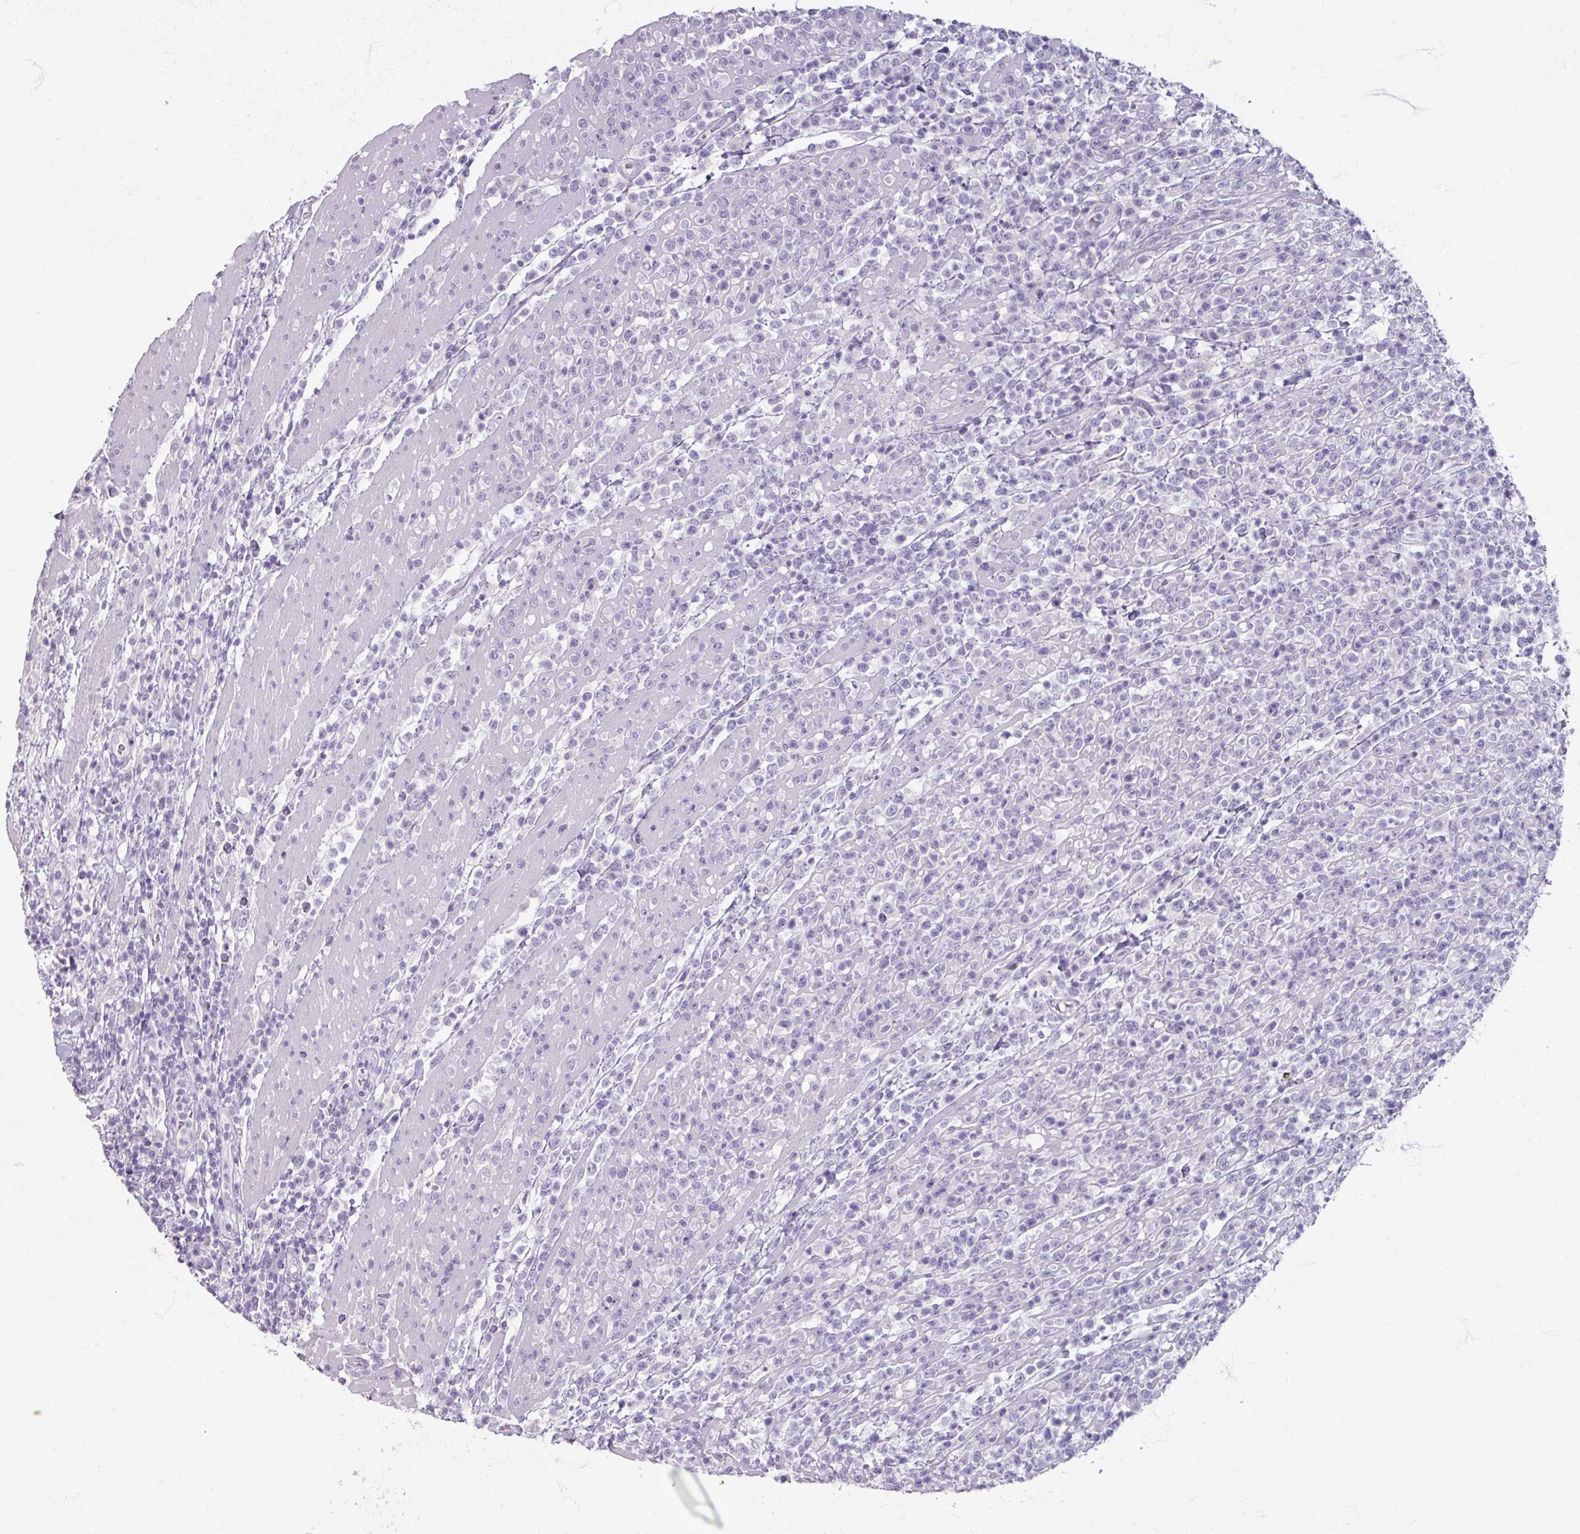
{"staining": {"intensity": "negative", "quantity": "none", "location": "none"}, "tissue": "lymphoma", "cell_type": "Tumor cells", "image_type": "cancer", "snomed": [{"axis": "morphology", "description": "Malignant lymphoma, non-Hodgkin's type, High grade"}, {"axis": "topography", "description": "Colon"}], "caption": "There is no significant positivity in tumor cells of lymphoma.", "gene": "TG", "patient": {"sex": "female", "age": 53}}